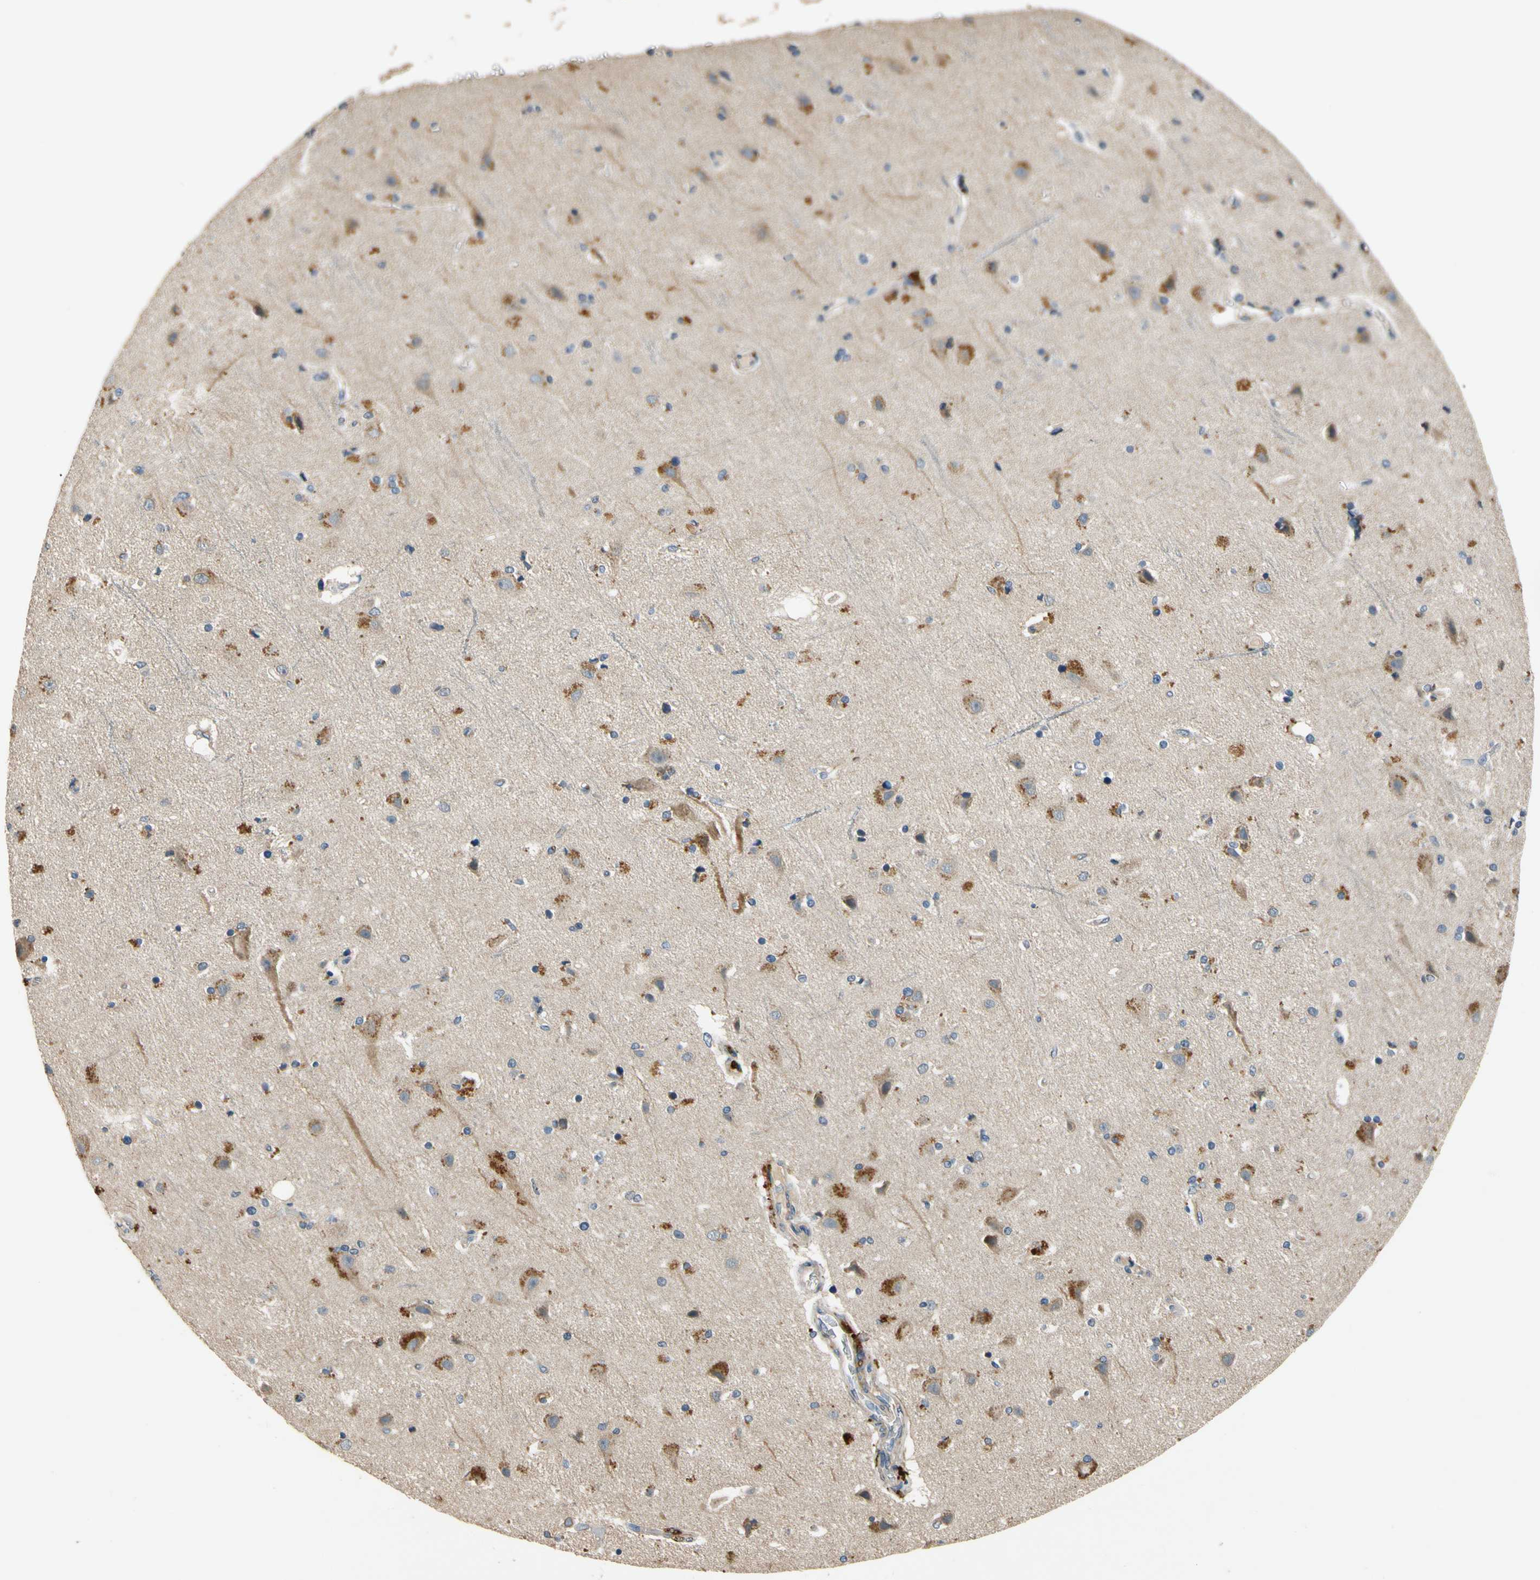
{"staining": {"intensity": "negative", "quantity": "none", "location": "none"}, "tissue": "cerebral cortex", "cell_type": "Endothelial cells", "image_type": "normal", "snomed": [{"axis": "morphology", "description": "Normal tissue, NOS"}, {"axis": "topography", "description": "Cerebral cortex"}], "caption": "A high-resolution image shows immunohistochemistry staining of benign cerebral cortex, which demonstrates no significant staining in endothelial cells. (Brightfield microscopy of DAB (3,3'-diaminobenzidine) IHC at high magnification).", "gene": "ALKBH3", "patient": {"sex": "female", "age": 54}}